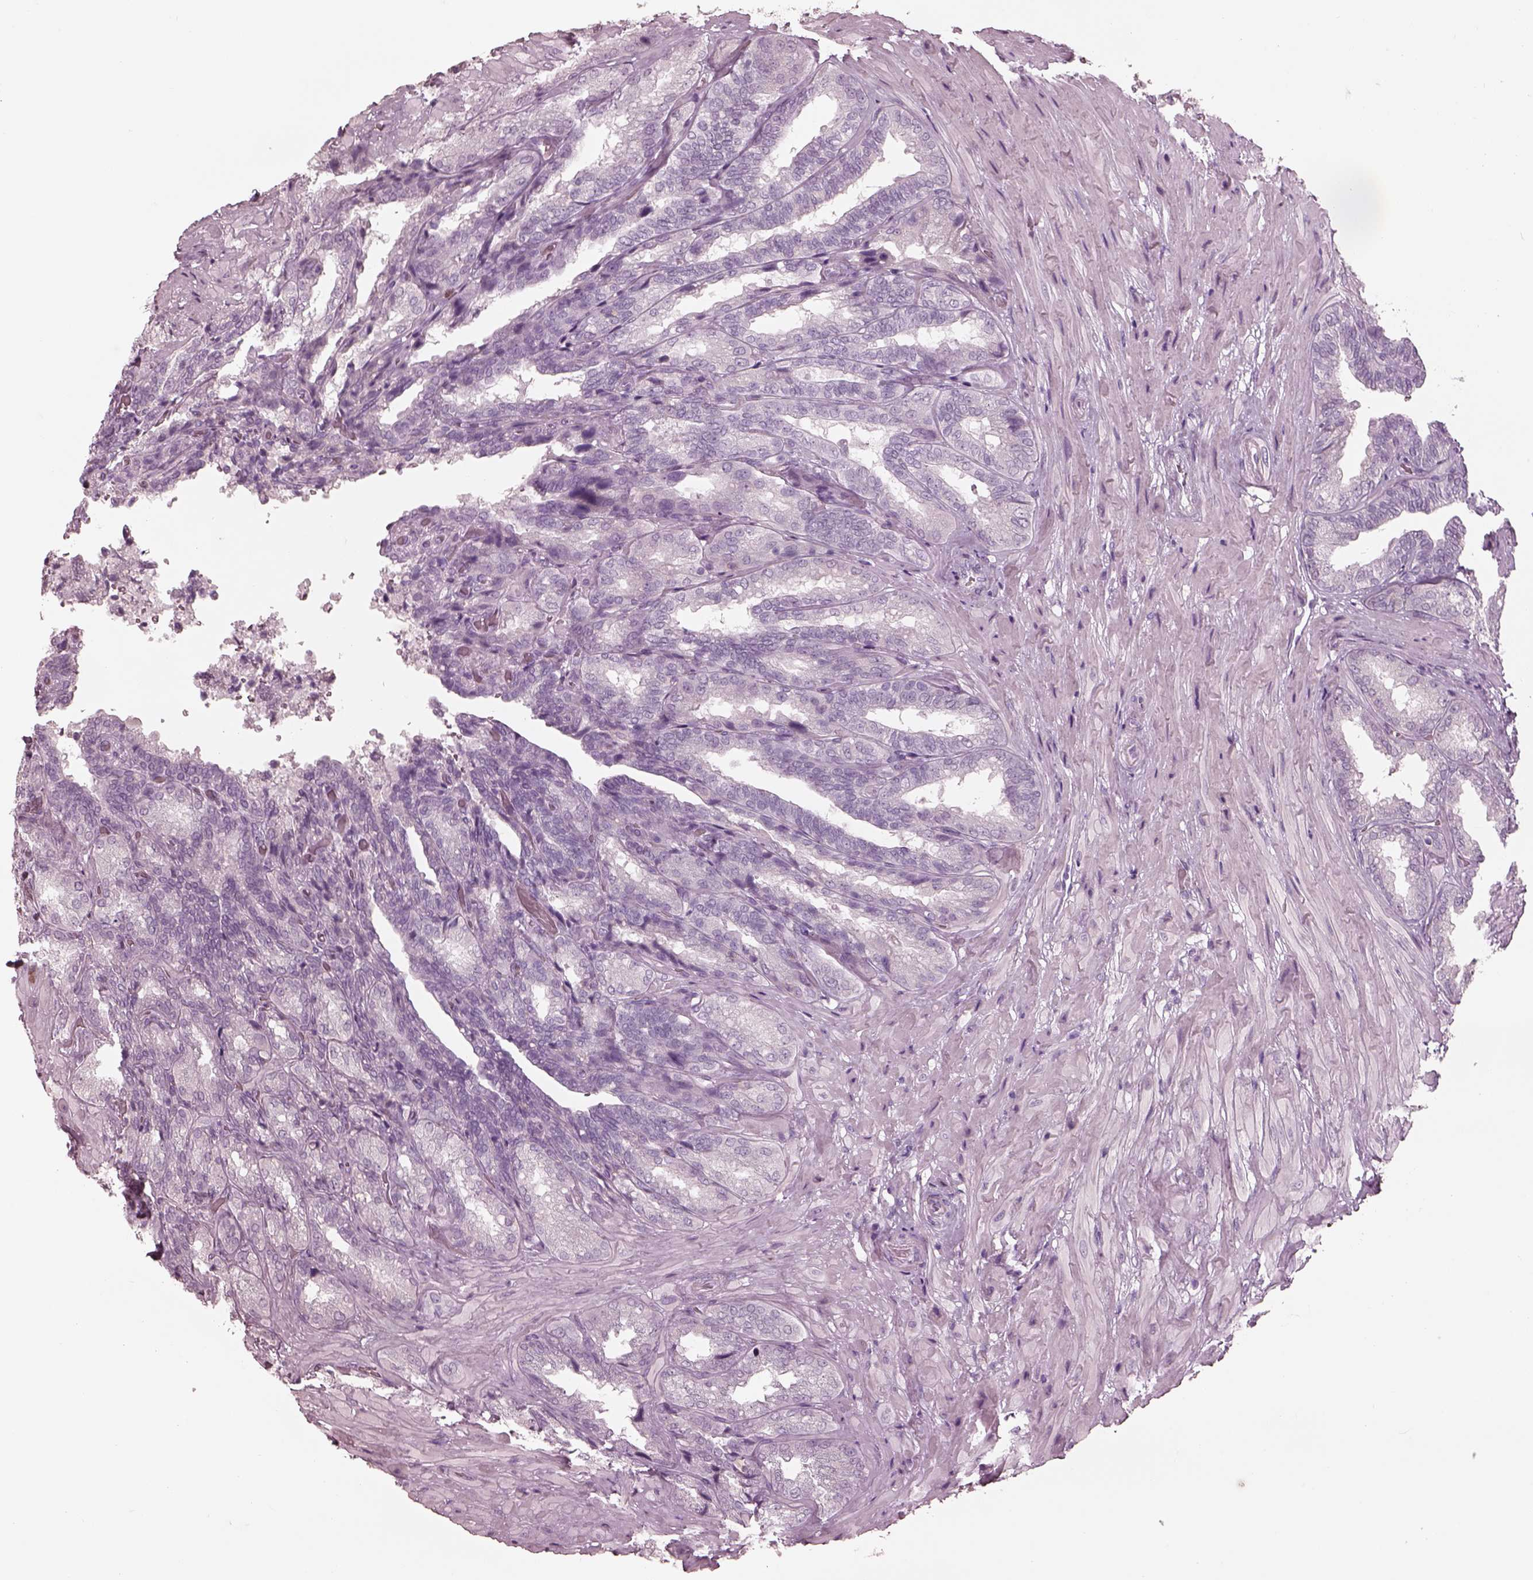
{"staining": {"intensity": "negative", "quantity": "none", "location": "none"}, "tissue": "seminal vesicle", "cell_type": "Glandular cells", "image_type": "normal", "snomed": [{"axis": "morphology", "description": "Normal tissue, NOS"}, {"axis": "topography", "description": "Seminal veicle"}], "caption": "IHC photomicrograph of normal seminal vesicle stained for a protein (brown), which shows no expression in glandular cells.", "gene": "PDCD1", "patient": {"sex": "male", "age": 68}}